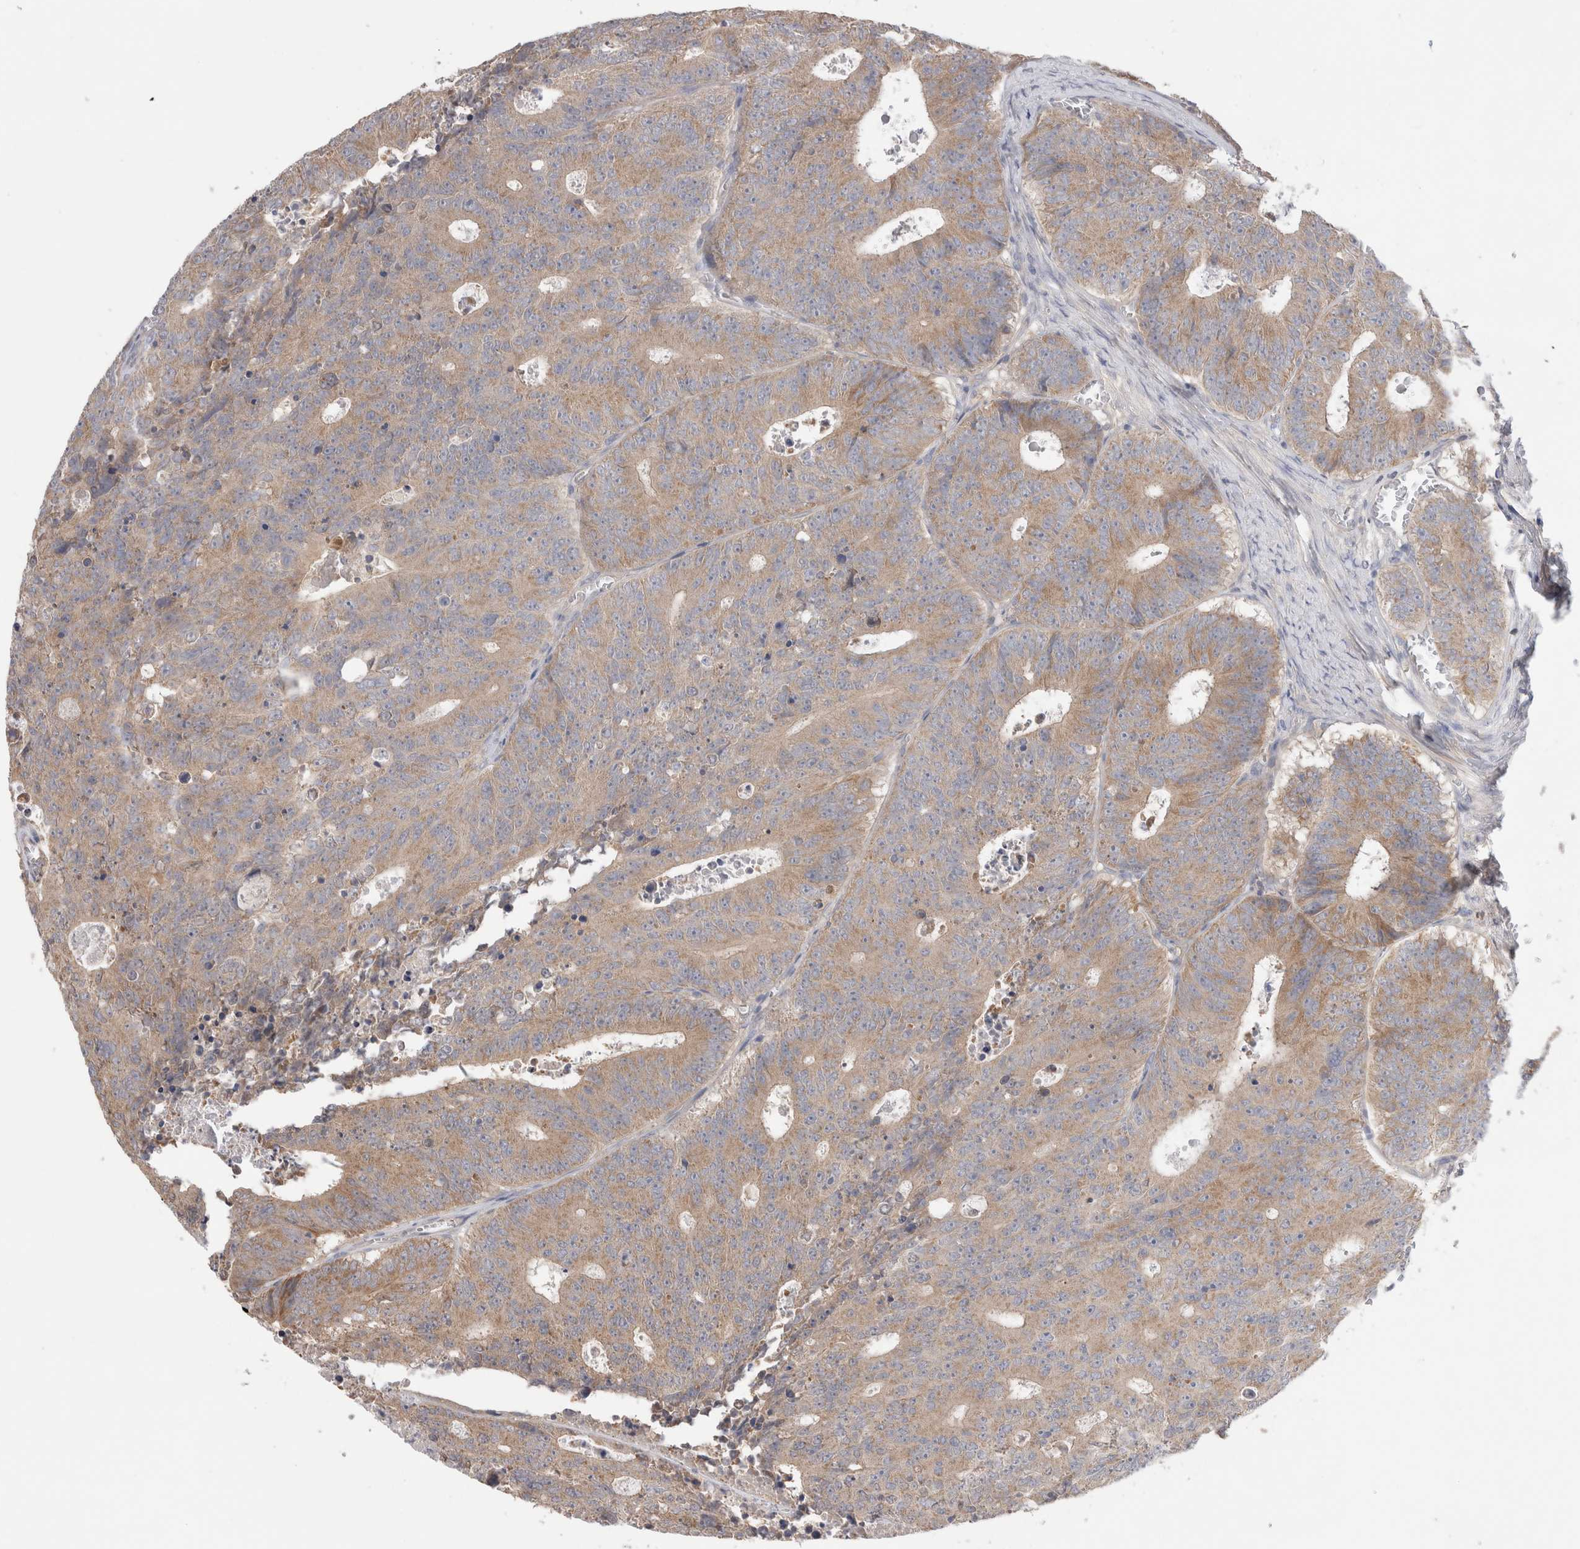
{"staining": {"intensity": "moderate", "quantity": ">75%", "location": "cytoplasmic/membranous"}, "tissue": "colorectal cancer", "cell_type": "Tumor cells", "image_type": "cancer", "snomed": [{"axis": "morphology", "description": "Adenocarcinoma, NOS"}, {"axis": "topography", "description": "Colon"}], "caption": "Adenocarcinoma (colorectal) tissue displays moderate cytoplasmic/membranous positivity in approximately >75% of tumor cells, visualized by immunohistochemistry.", "gene": "IFT74", "patient": {"sex": "male", "age": 87}}